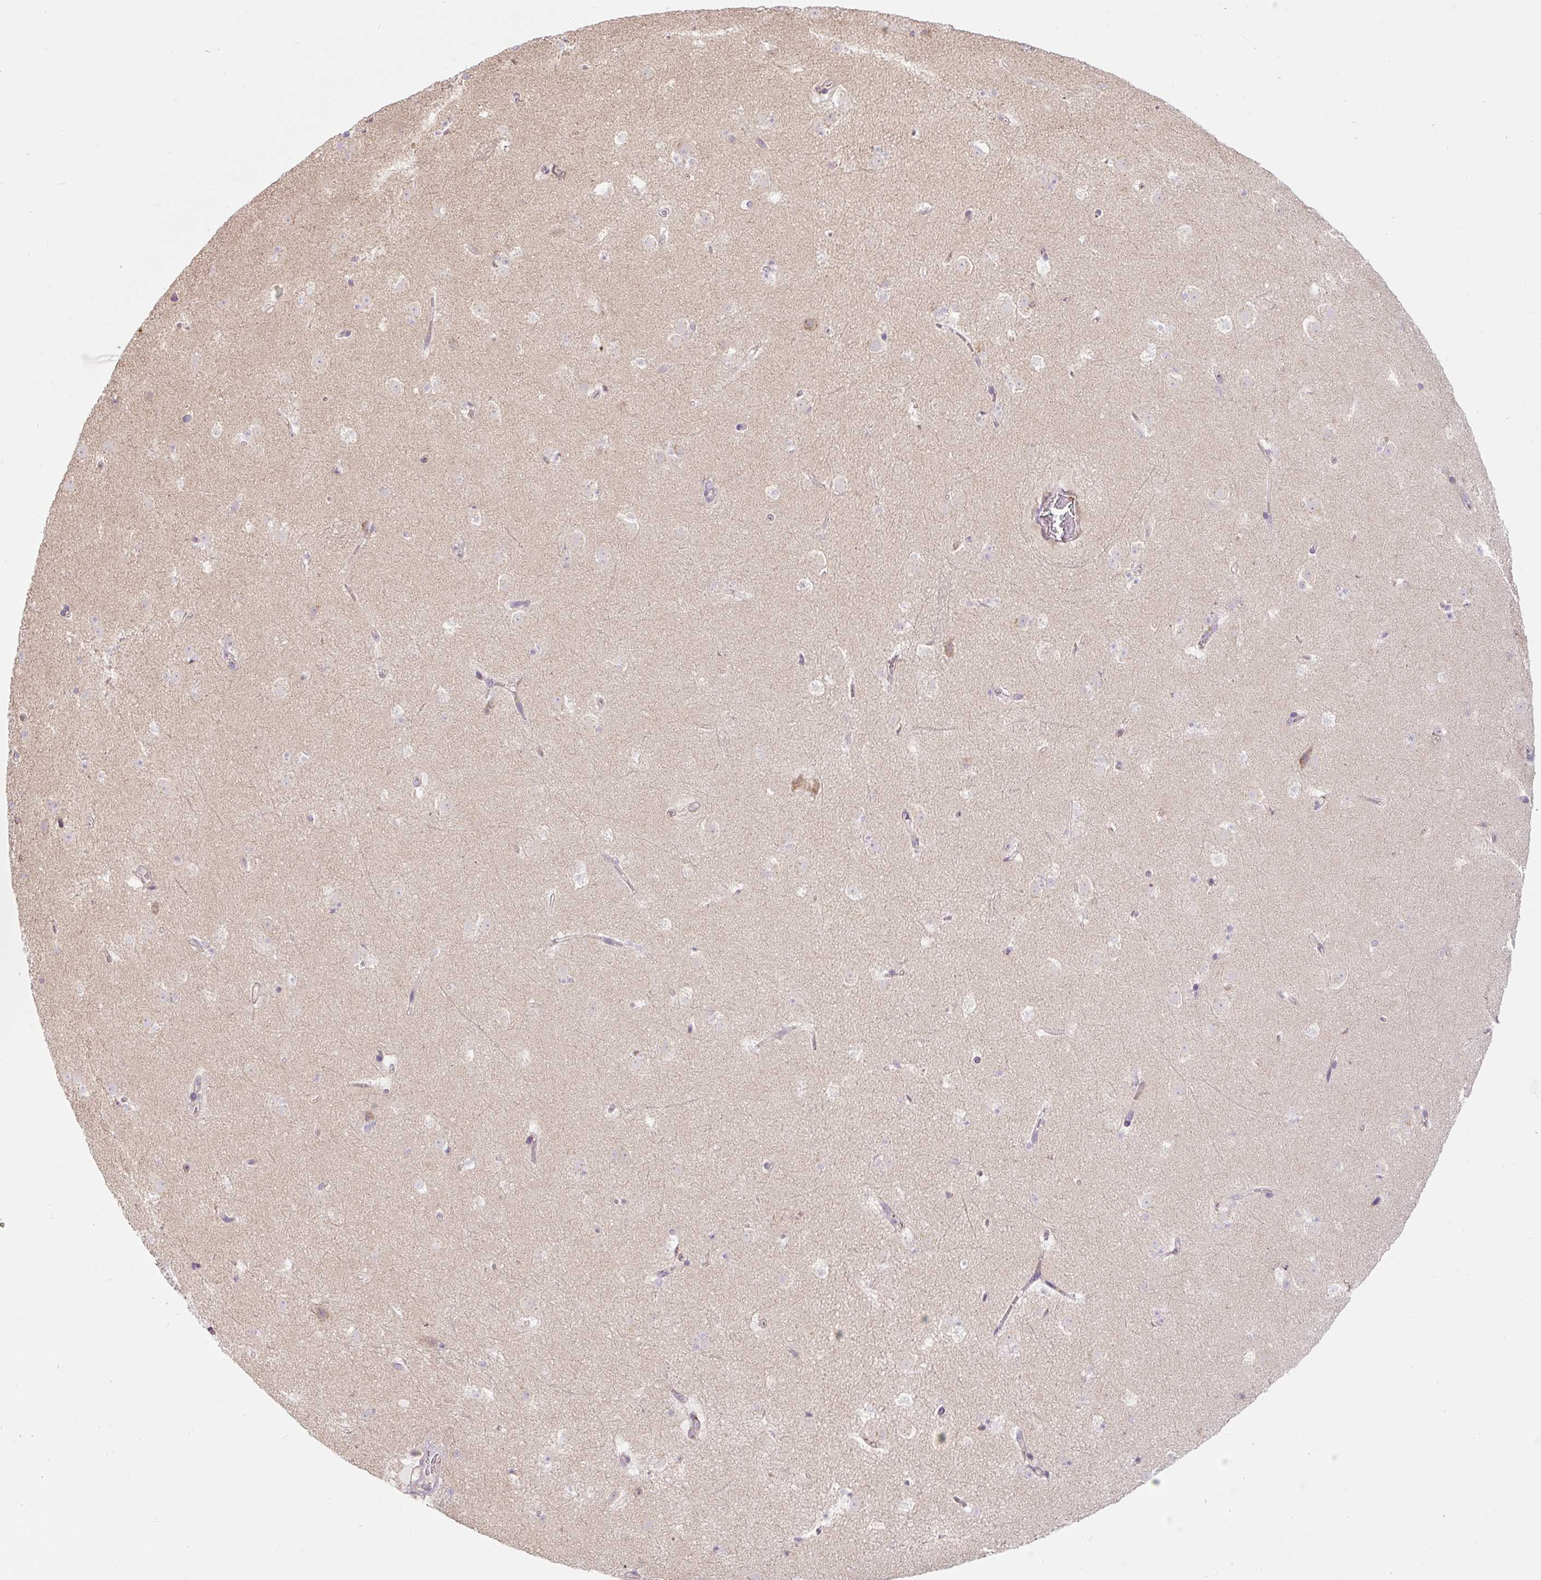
{"staining": {"intensity": "negative", "quantity": "none", "location": "none"}, "tissue": "caudate", "cell_type": "Glial cells", "image_type": "normal", "snomed": [{"axis": "morphology", "description": "Normal tissue, NOS"}, {"axis": "topography", "description": "Lateral ventricle wall"}], "caption": "Immunohistochemistry (IHC) micrograph of benign human caudate stained for a protein (brown), which reveals no positivity in glial cells. (Stains: DAB immunohistochemistry (IHC) with hematoxylin counter stain, Microscopy: brightfield microscopy at high magnification).", "gene": "MLX", "patient": {"sex": "male", "age": 37}}